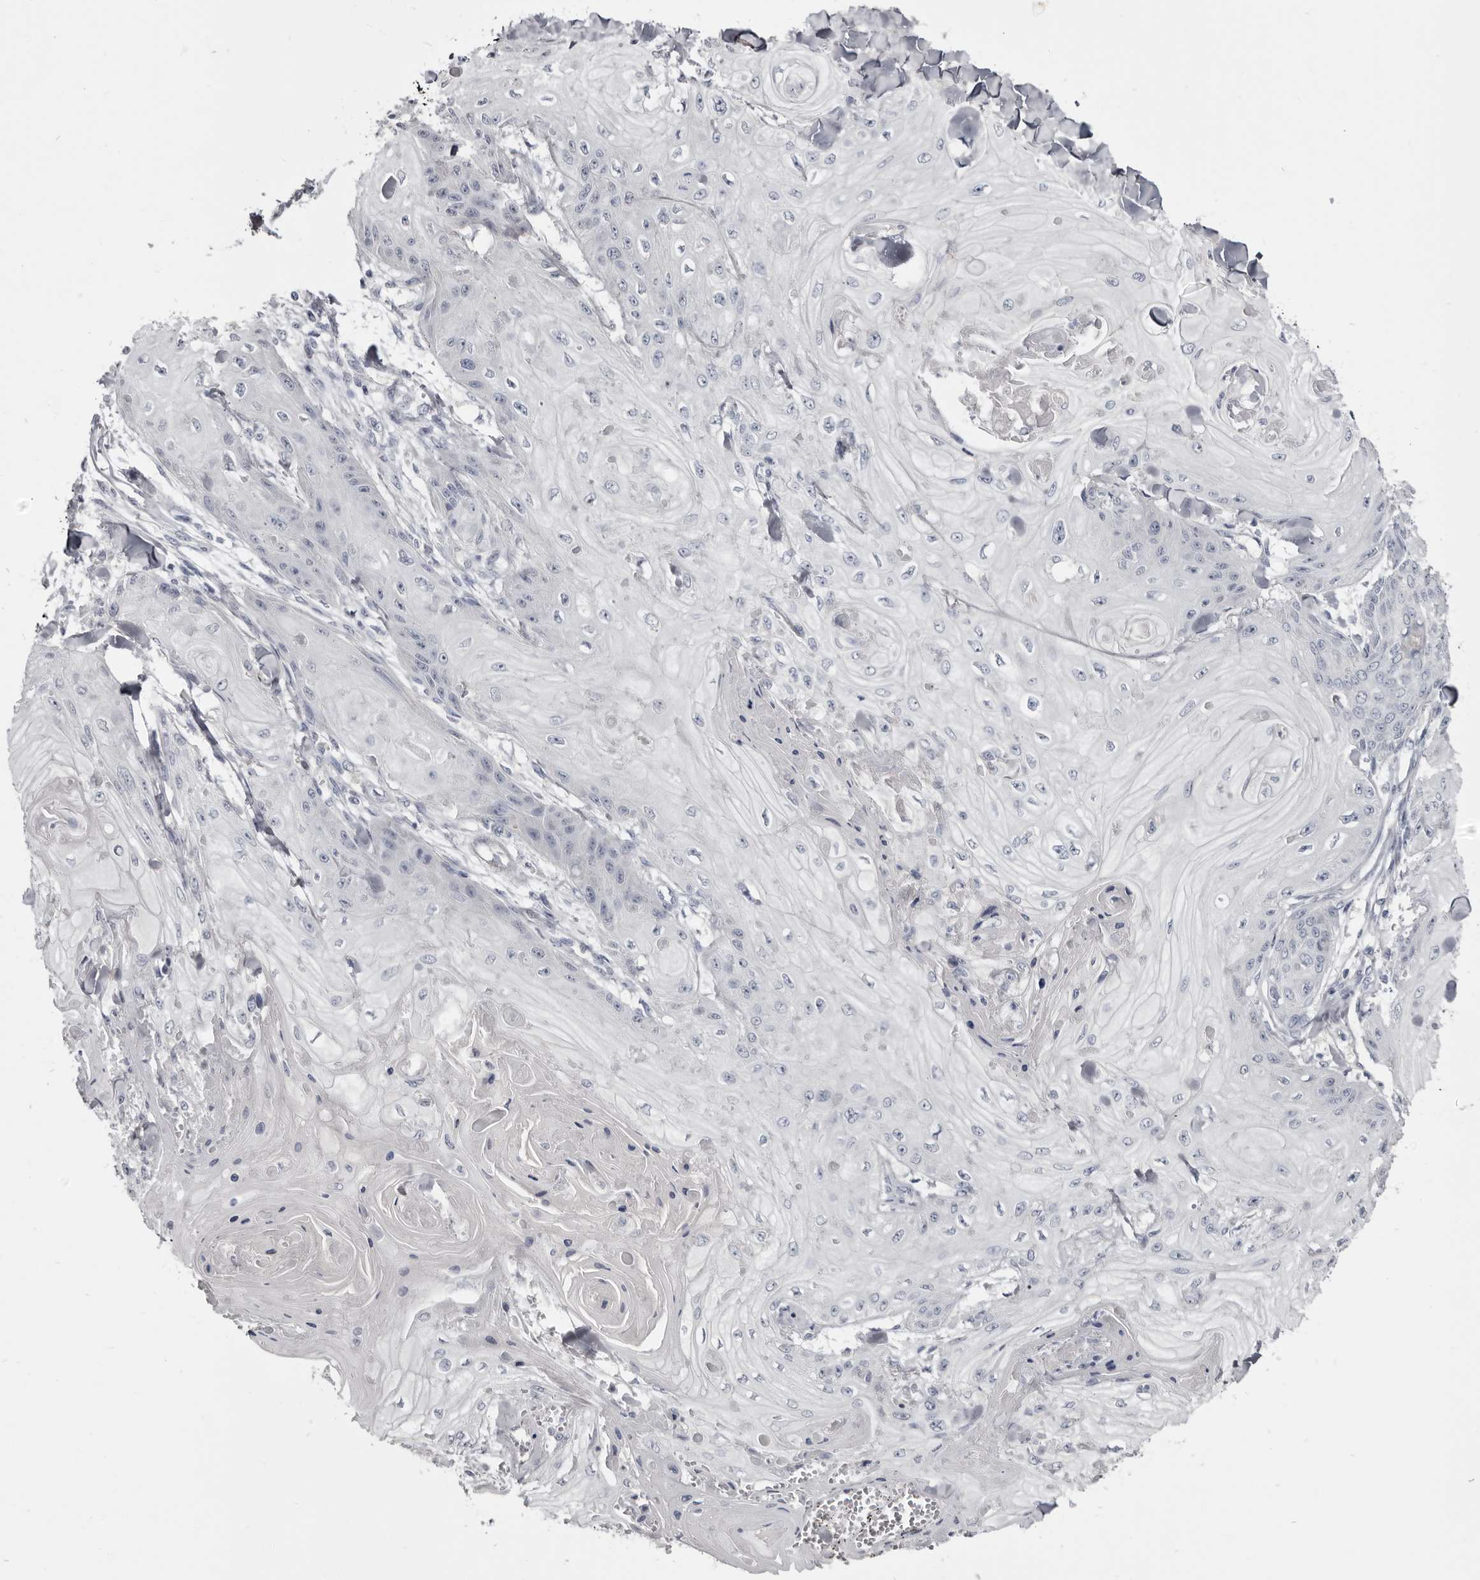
{"staining": {"intensity": "negative", "quantity": "none", "location": "none"}, "tissue": "skin cancer", "cell_type": "Tumor cells", "image_type": "cancer", "snomed": [{"axis": "morphology", "description": "Squamous cell carcinoma, NOS"}, {"axis": "topography", "description": "Skin"}], "caption": "The immunohistochemistry (IHC) histopathology image has no significant expression in tumor cells of skin cancer tissue.", "gene": "CGN", "patient": {"sex": "male", "age": 74}}